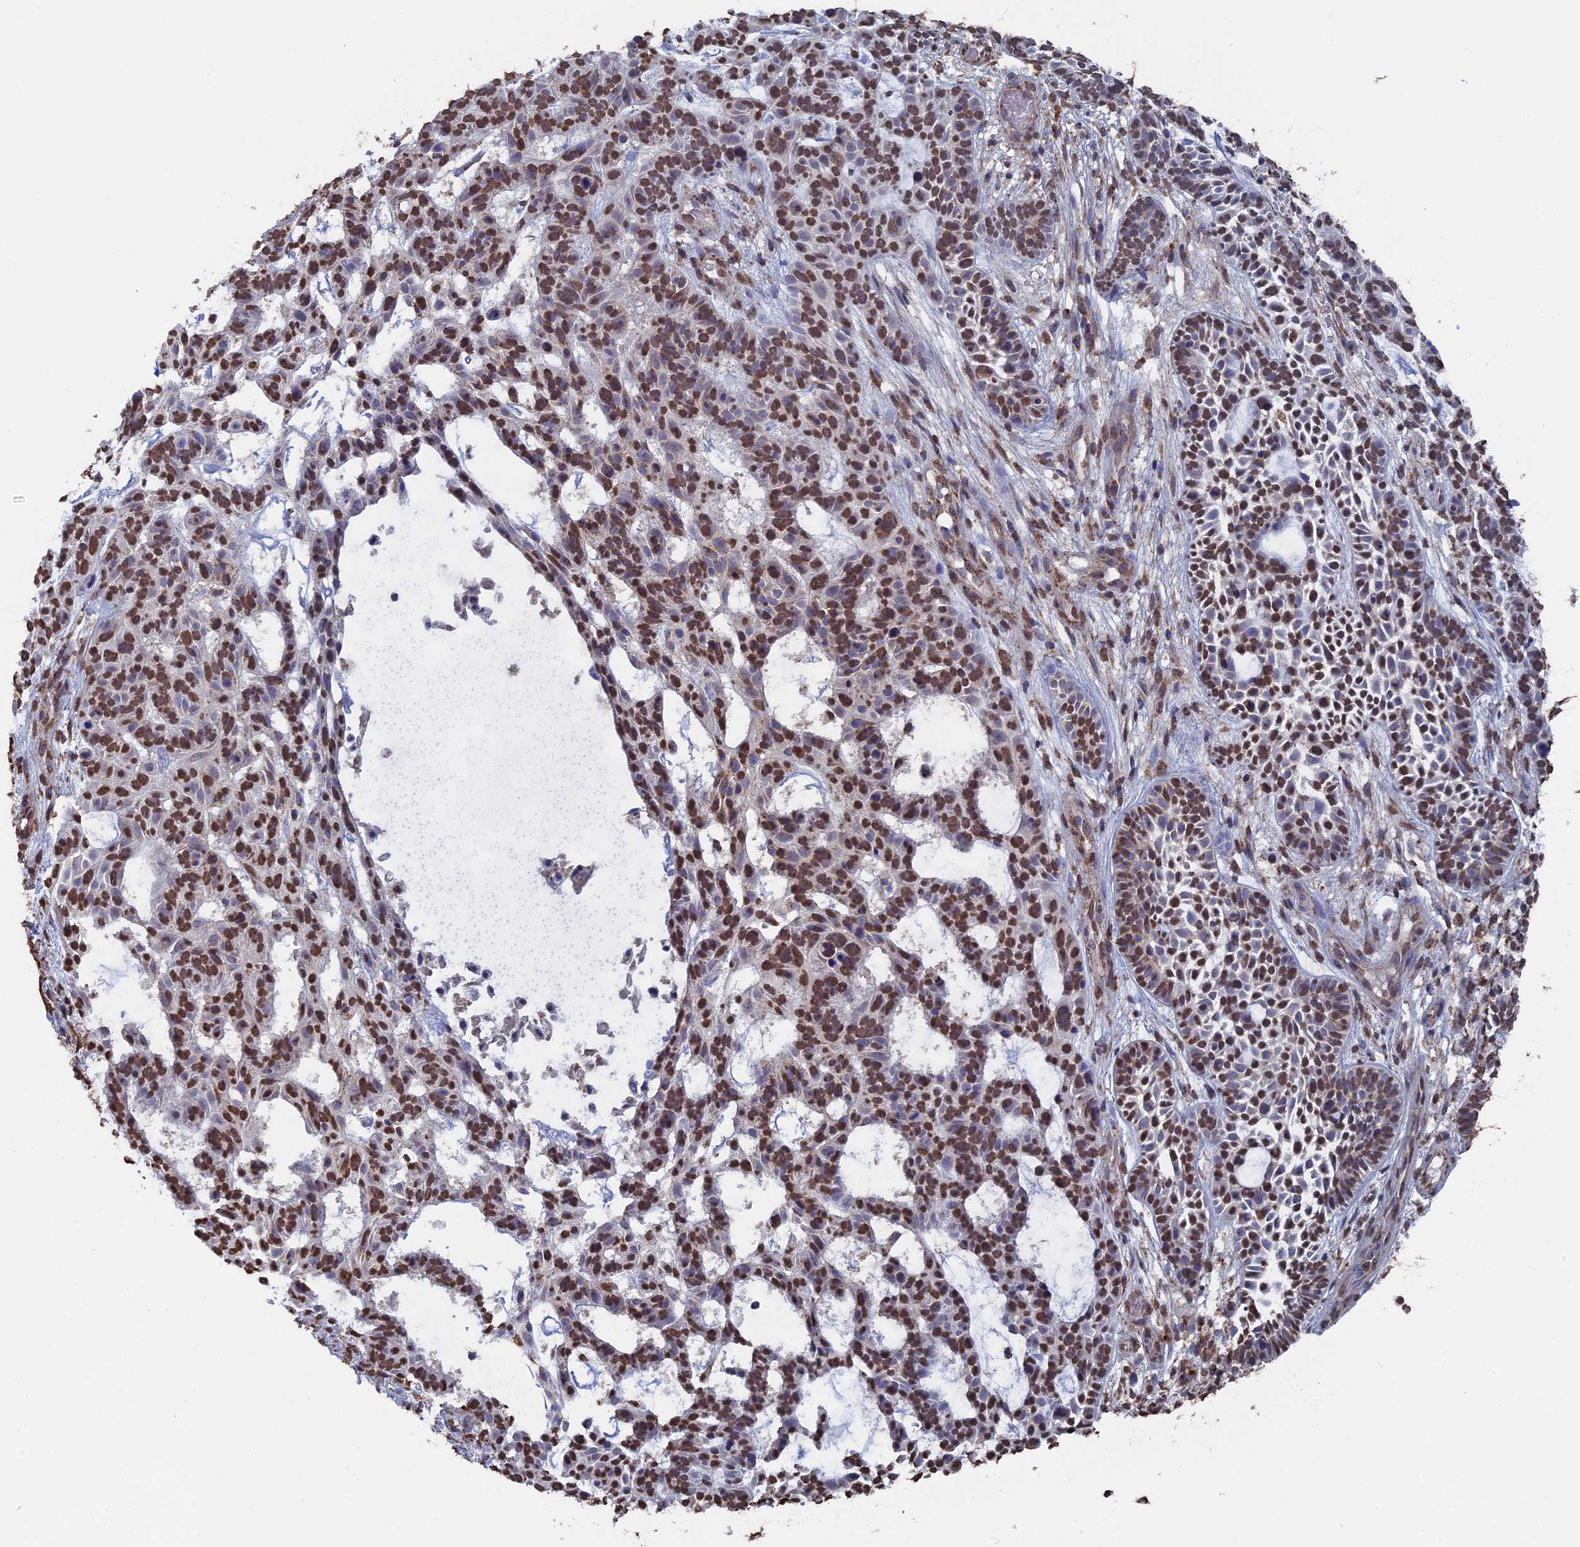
{"staining": {"intensity": "moderate", "quantity": ">75%", "location": "nuclear"}, "tissue": "skin cancer", "cell_type": "Tumor cells", "image_type": "cancer", "snomed": [{"axis": "morphology", "description": "Basal cell carcinoma"}, {"axis": "topography", "description": "Skin"}], "caption": "This is a micrograph of immunohistochemistry (IHC) staining of skin cancer (basal cell carcinoma), which shows moderate staining in the nuclear of tumor cells.", "gene": "SMG9", "patient": {"sex": "male", "age": 89}}